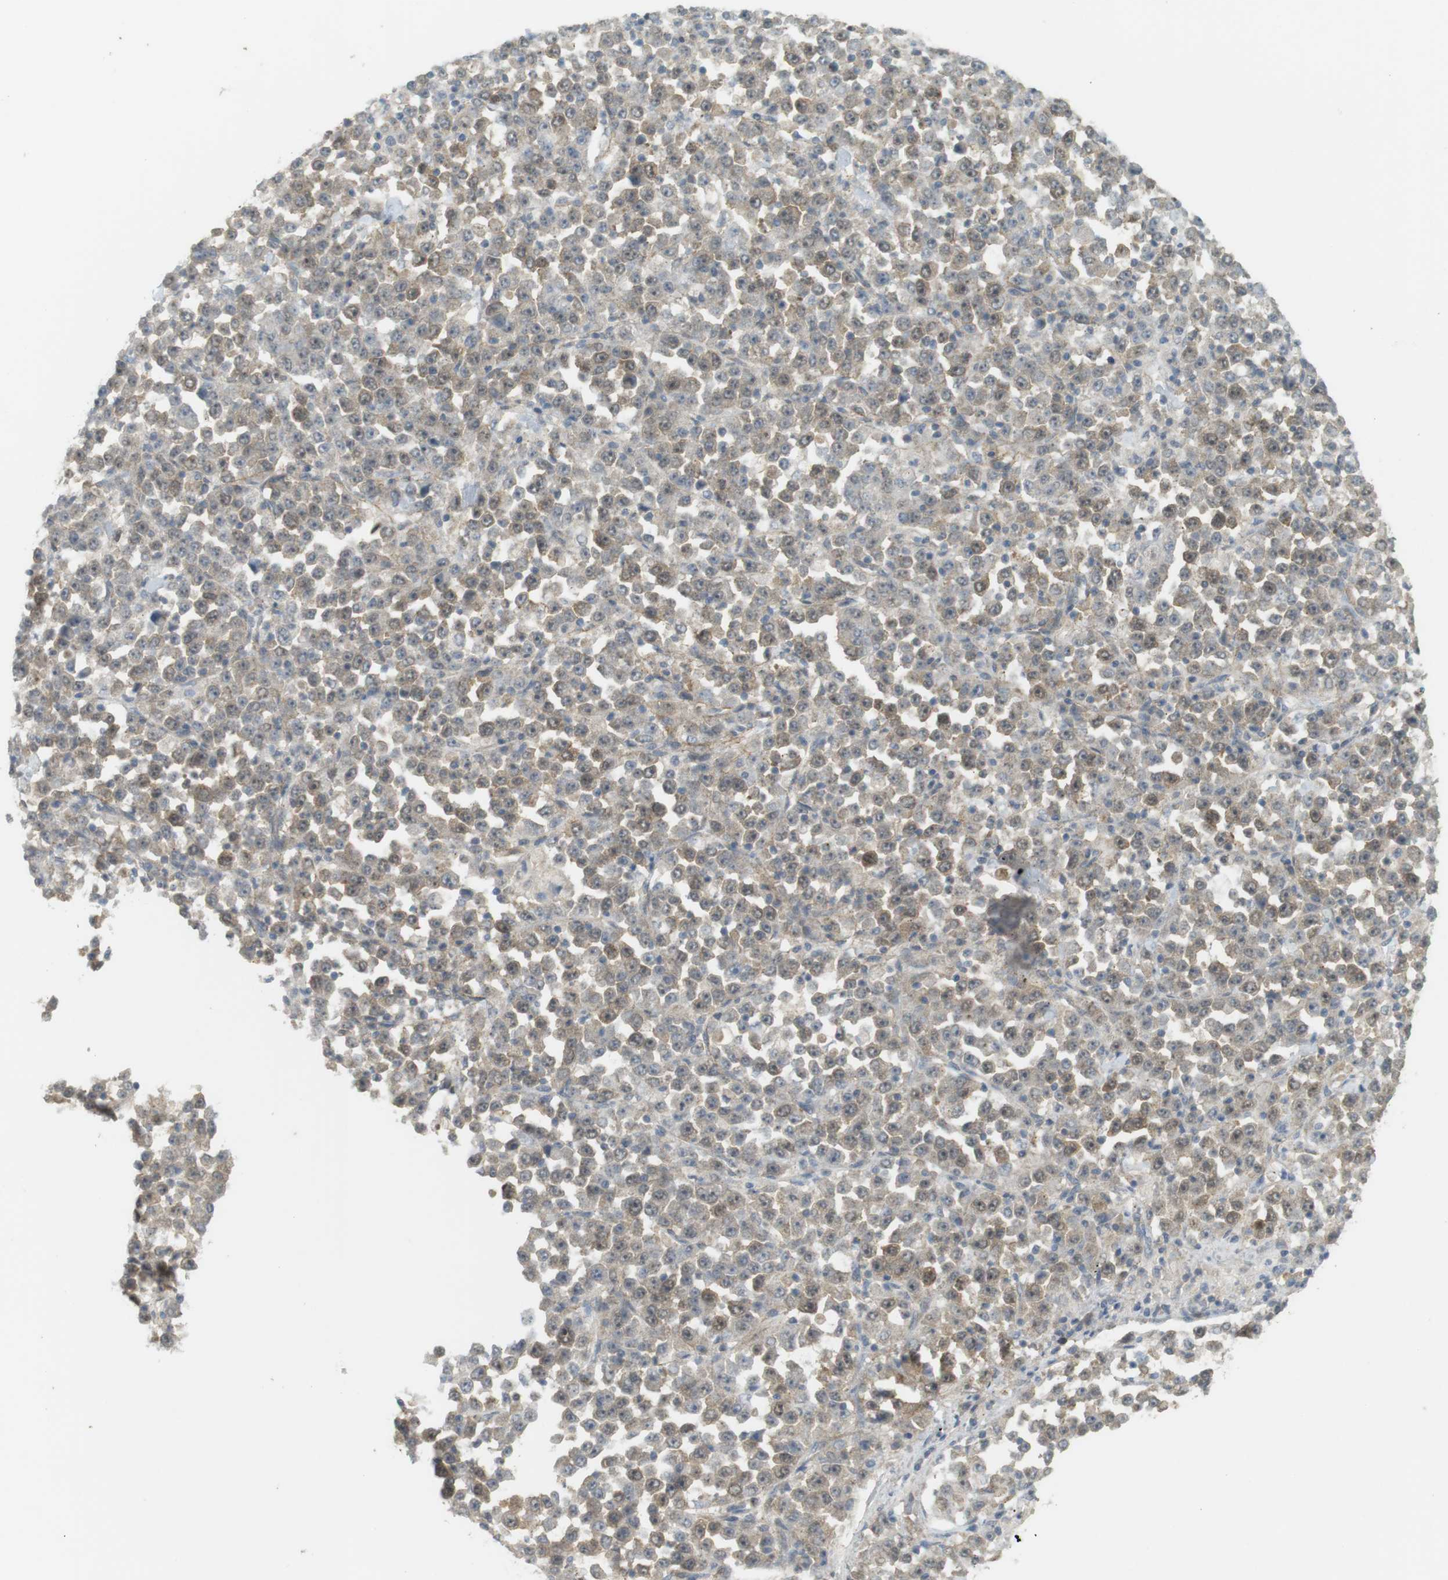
{"staining": {"intensity": "weak", "quantity": "25%-75%", "location": "cytoplasmic/membranous"}, "tissue": "stomach cancer", "cell_type": "Tumor cells", "image_type": "cancer", "snomed": [{"axis": "morphology", "description": "Normal tissue, NOS"}, {"axis": "morphology", "description": "Adenocarcinoma, NOS"}, {"axis": "topography", "description": "Stomach, upper"}, {"axis": "topography", "description": "Stomach"}], "caption": "The immunohistochemical stain highlights weak cytoplasmic/membranous positivity in tumor cells of stomach cancer tissue.", "gene": "TTK", "patient": {"sex": "male", "age": 59}}